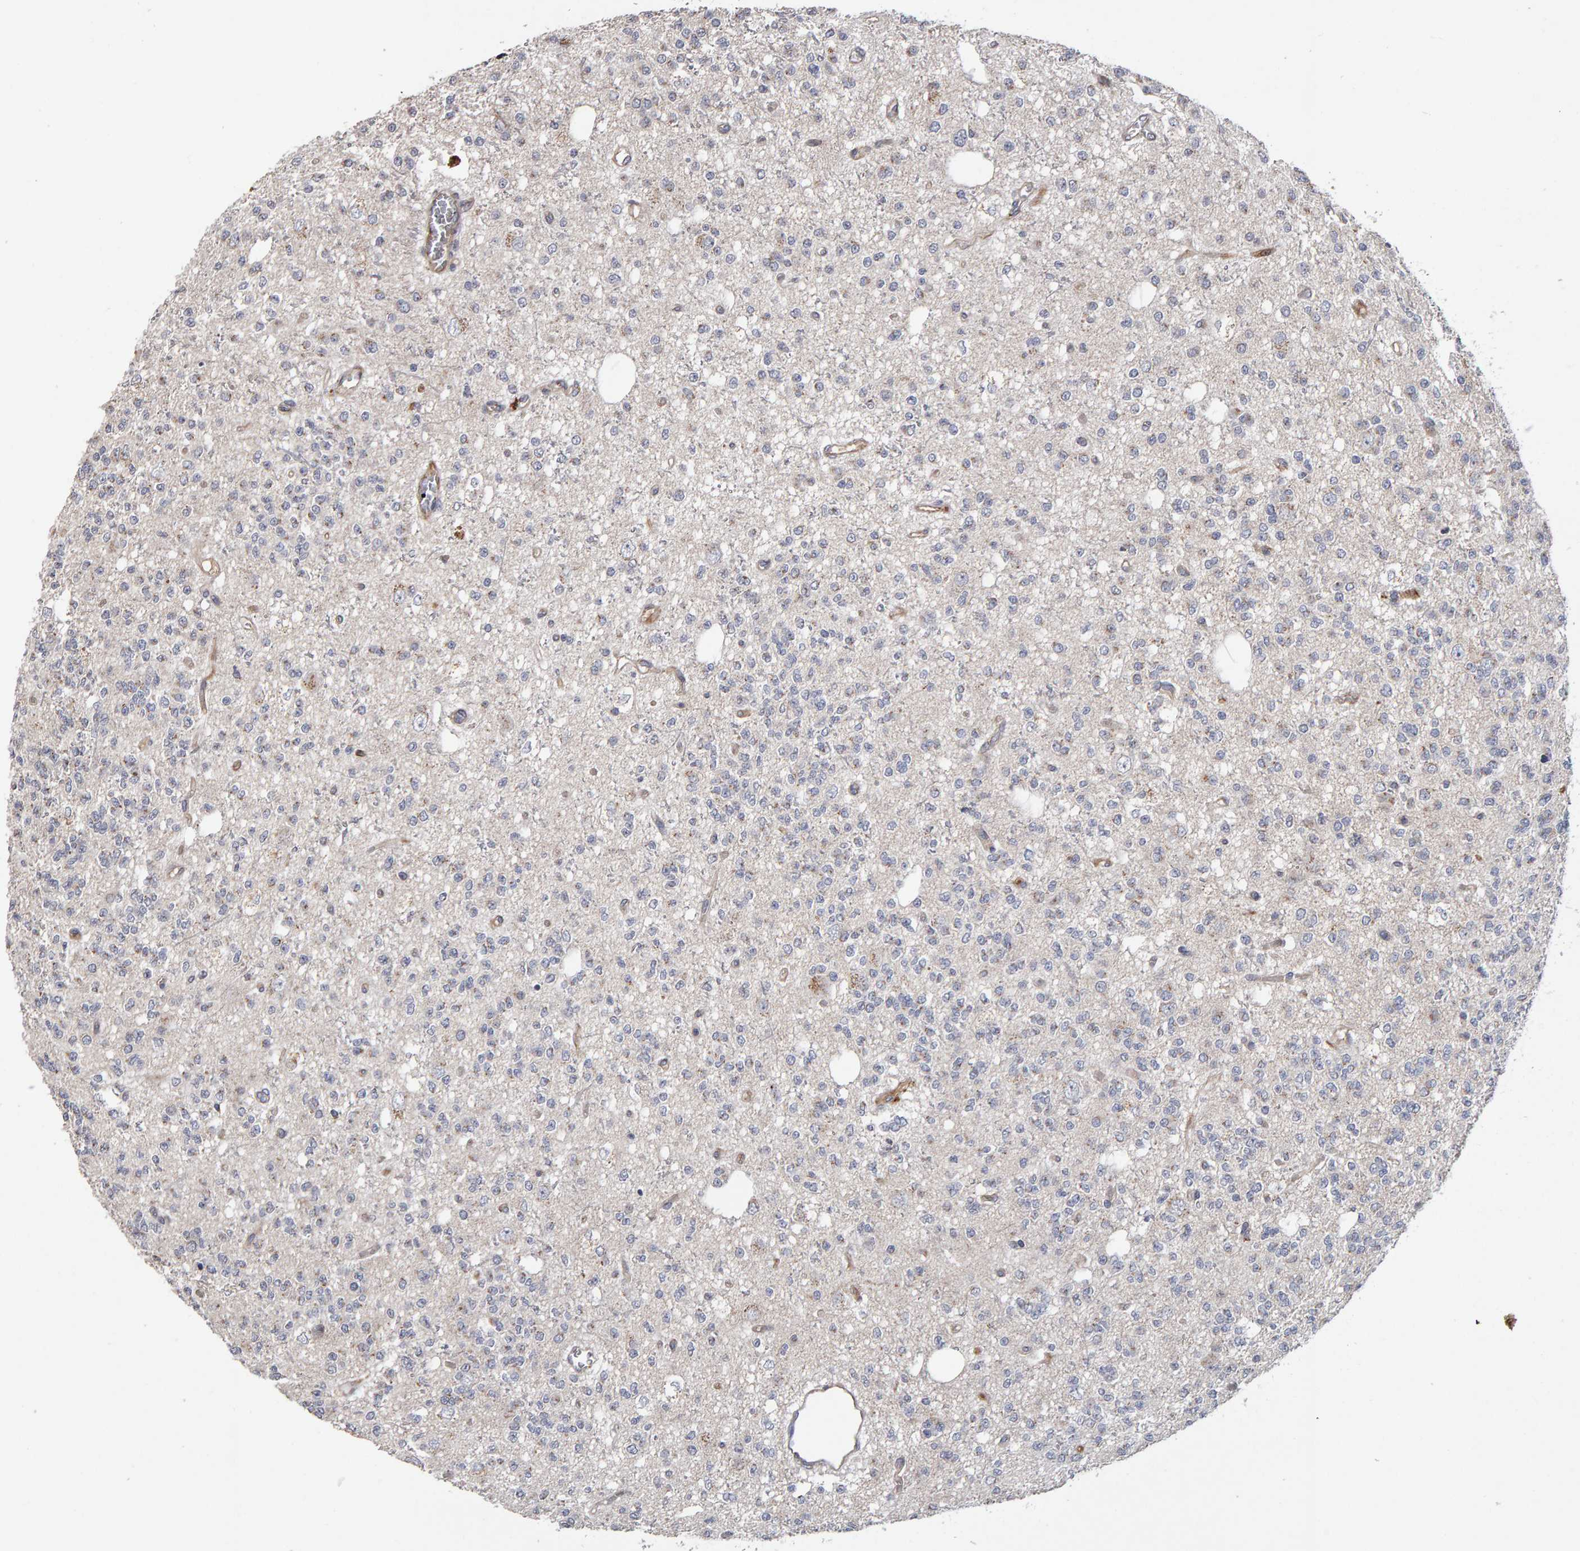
{"staining": {"intensity": "negative", "quantity": "none", "location": "none"}, "tissue": "glioma", "cell_type": "Tumor cells", "image_type": "cancer", "snomed": [{"axis": "morphology", "description": "Glioma, malignant, Low grade"}, {"axis": "topography", "description": "Brain"}], "caption": "Tumor cells are negative for brown protein staining in glioma.", "gene": "CANT1", "patient": {"sex": "male", "age": 38}}